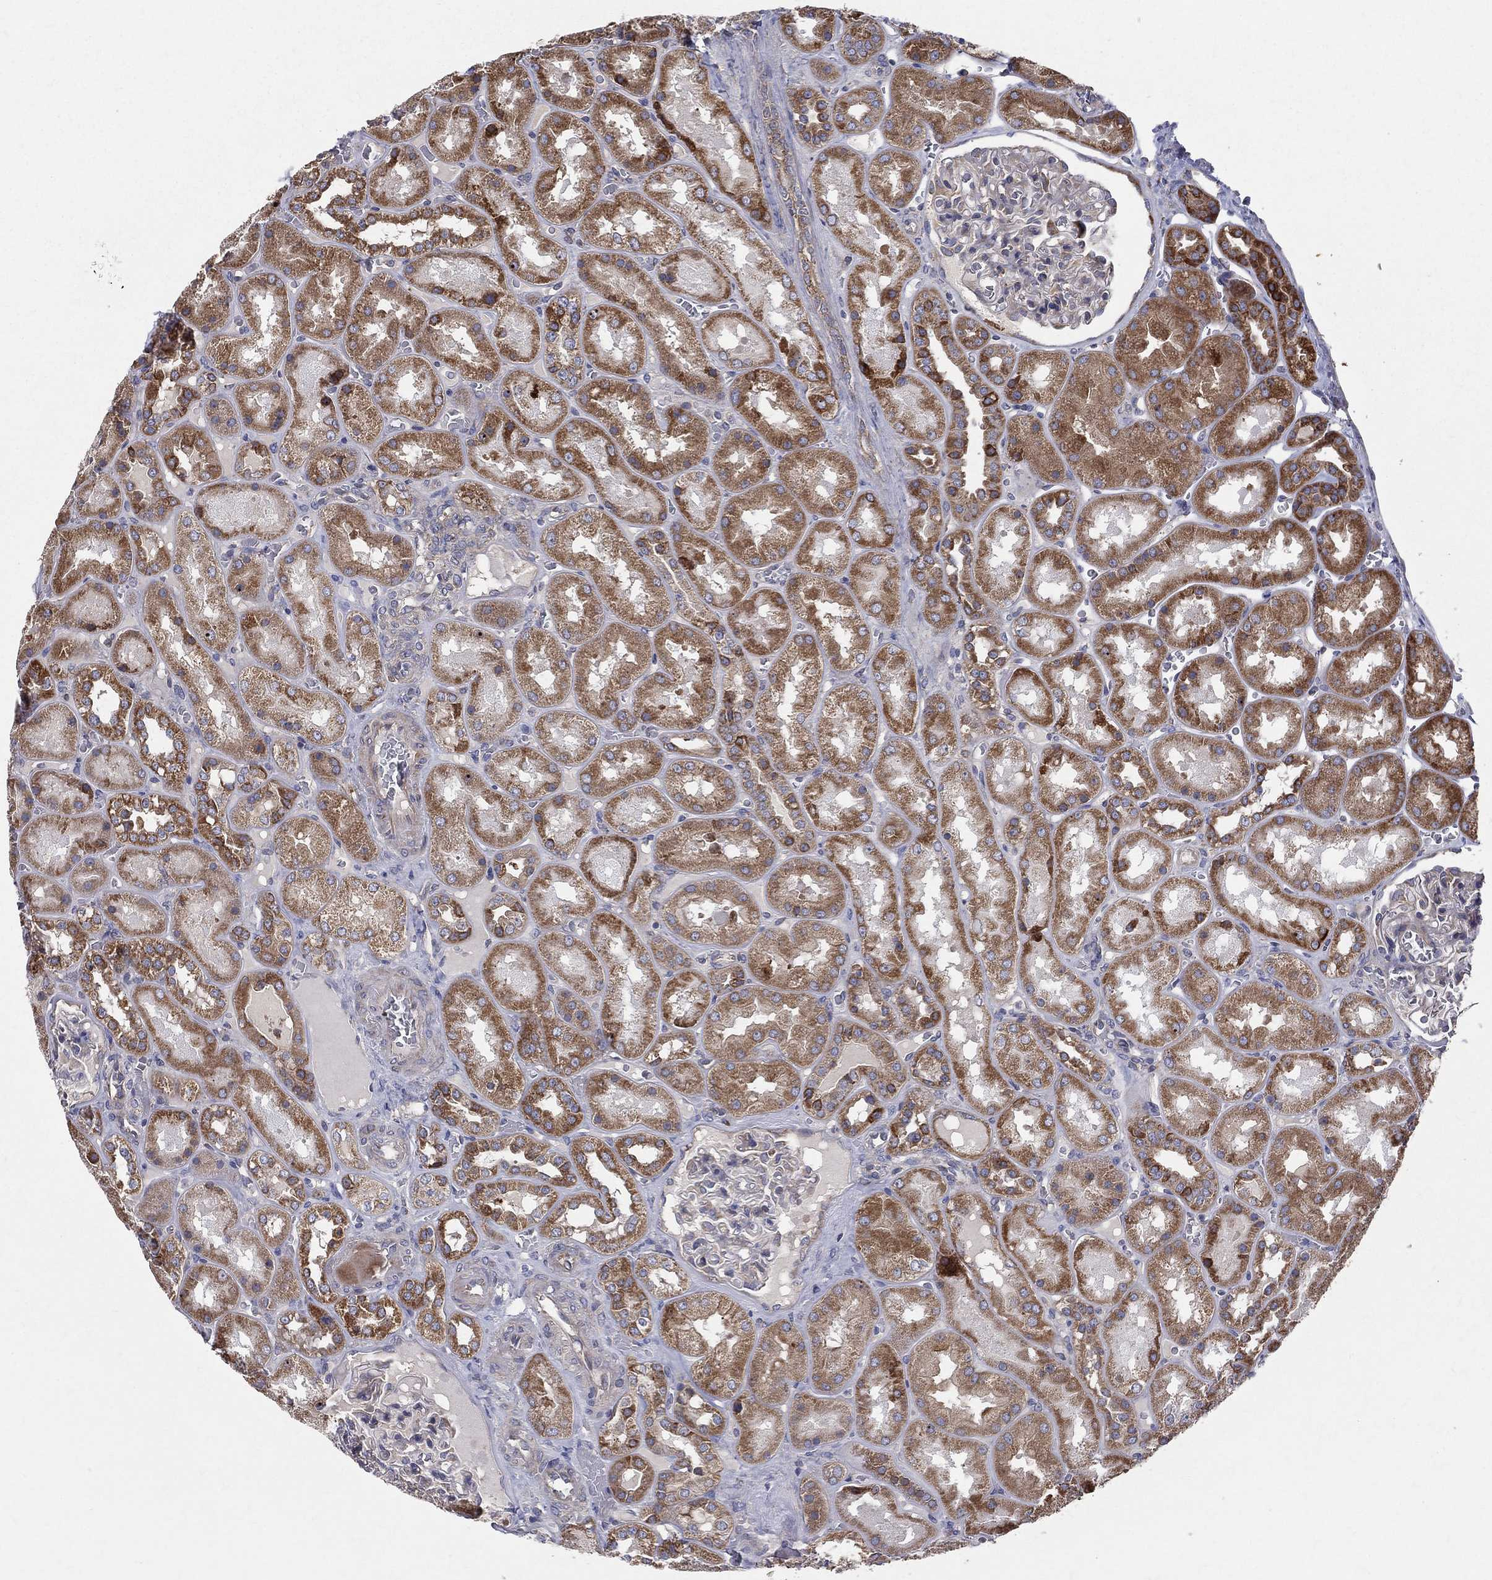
{"staining": {"intensity": "negative", "quantity": "none", "location": "none"}, "tissue": "kidney", "cell_type": "Cells in glomeruli", "image_type": "normal", "snomed": [{"axis": "morphology", "description": "Normal tissue, NOS"}, {"axis": "topography", "description": "Kidney"}], "caption": "Immunohistochemistry (IHC) image of normal kidney: kidney stained with DAB (3,3'-diaminobenzidine) shows no significant protein staining in cells in glomeruli.", "gene": "MIX23", "patient": {"sex": "male", "age": 73}}